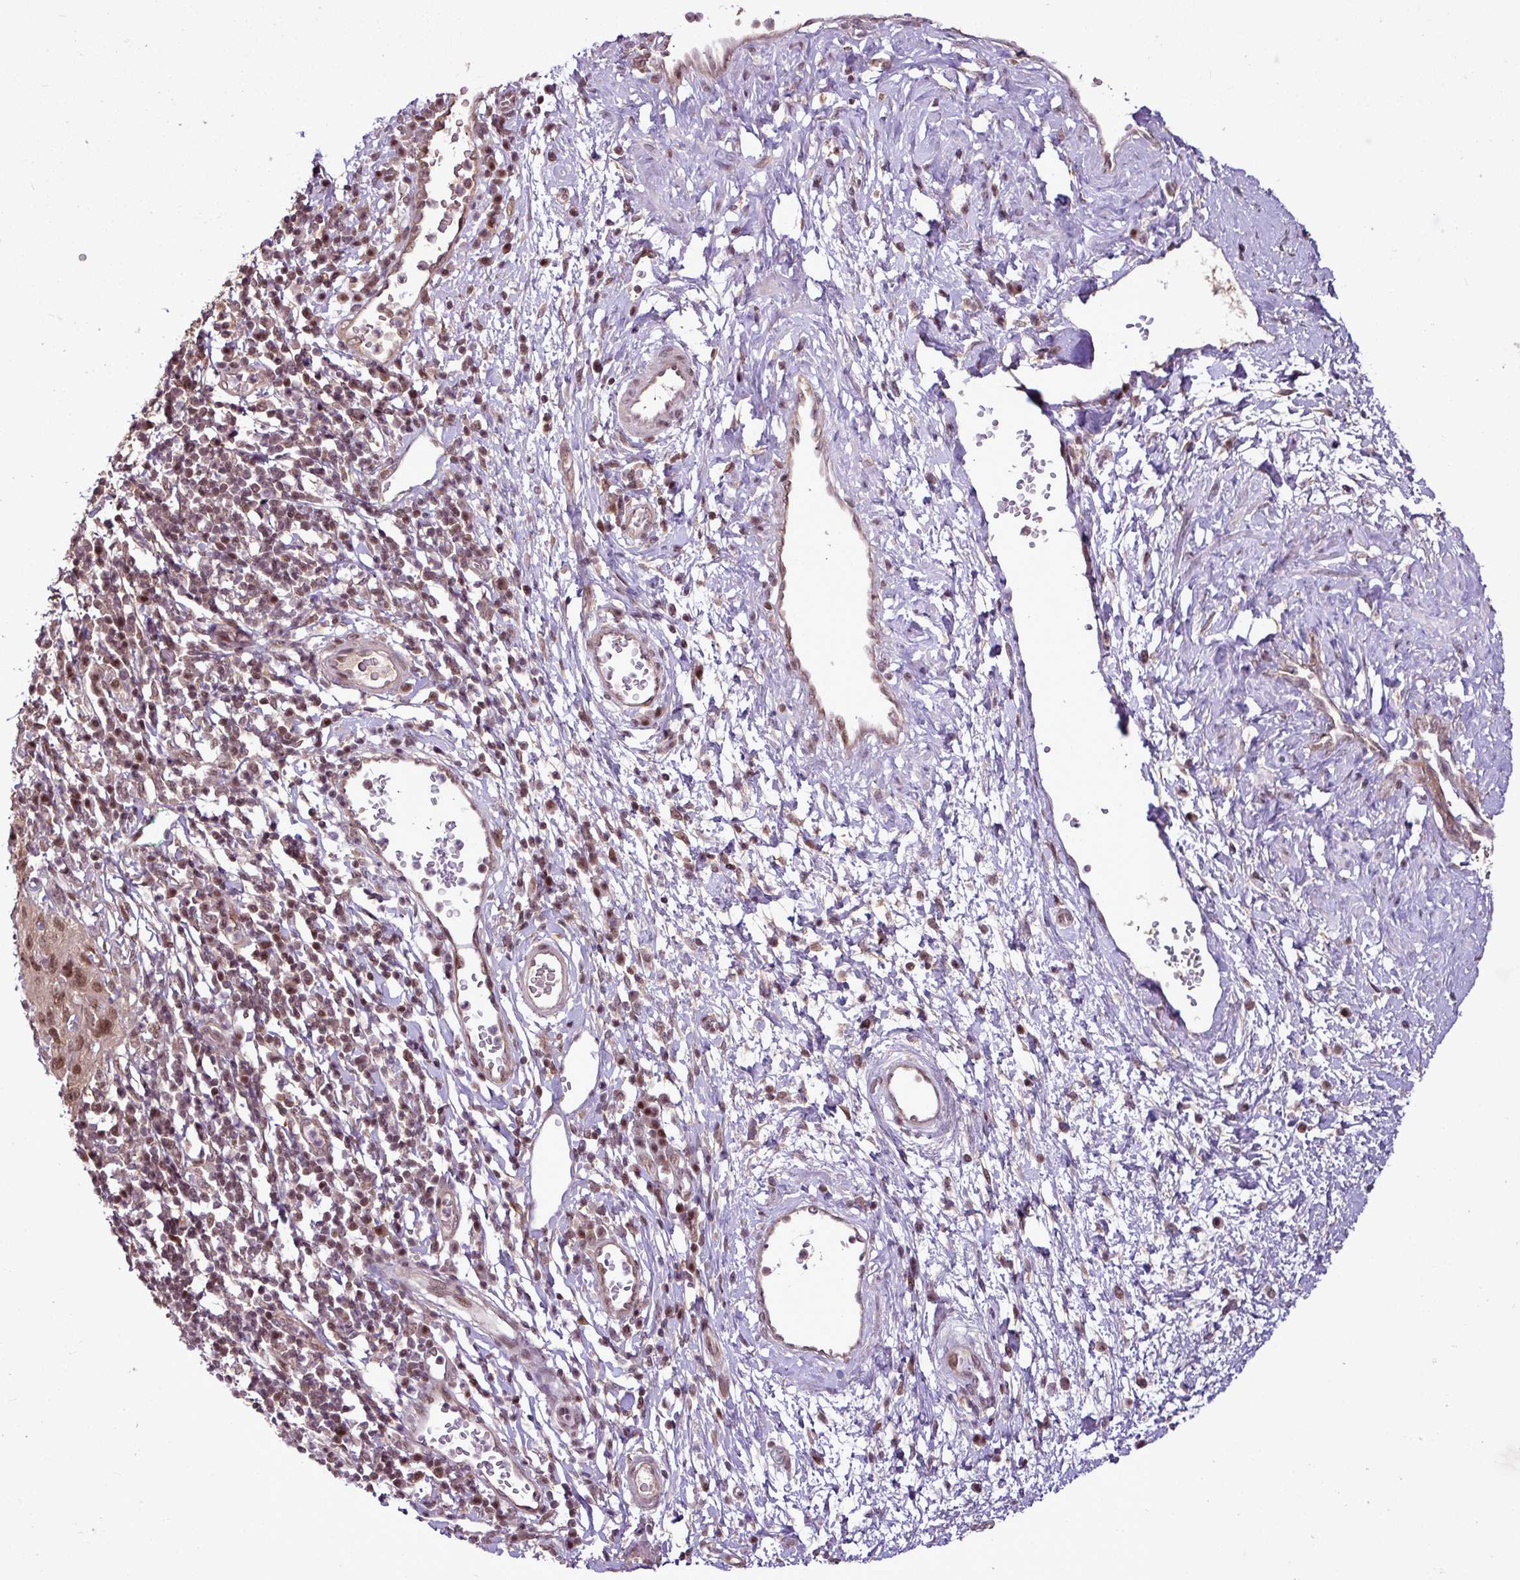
{"staining": {"intensity": "moderate", "quantity": ">75%", "location": "nuclear"}, "tissue": "cervical cancer", "cell_type": "Tumor cells", "image_type": "cancer", "snomed": [{"axis": "morphology", "description": "Squamous cell carcinoma, NOS"}, {"axis": "topography", "description": "Cervix"}], "caption": "High-power microscopy captured an immunohistochemistry (IHC) photomicrograph of squamous cell carcinoma (cervical), revealing moderate nuclear expression in approximately >75% of tumor cells.", "gene": "ITPKC", "patient": {"sex": "female", "age": 30}}